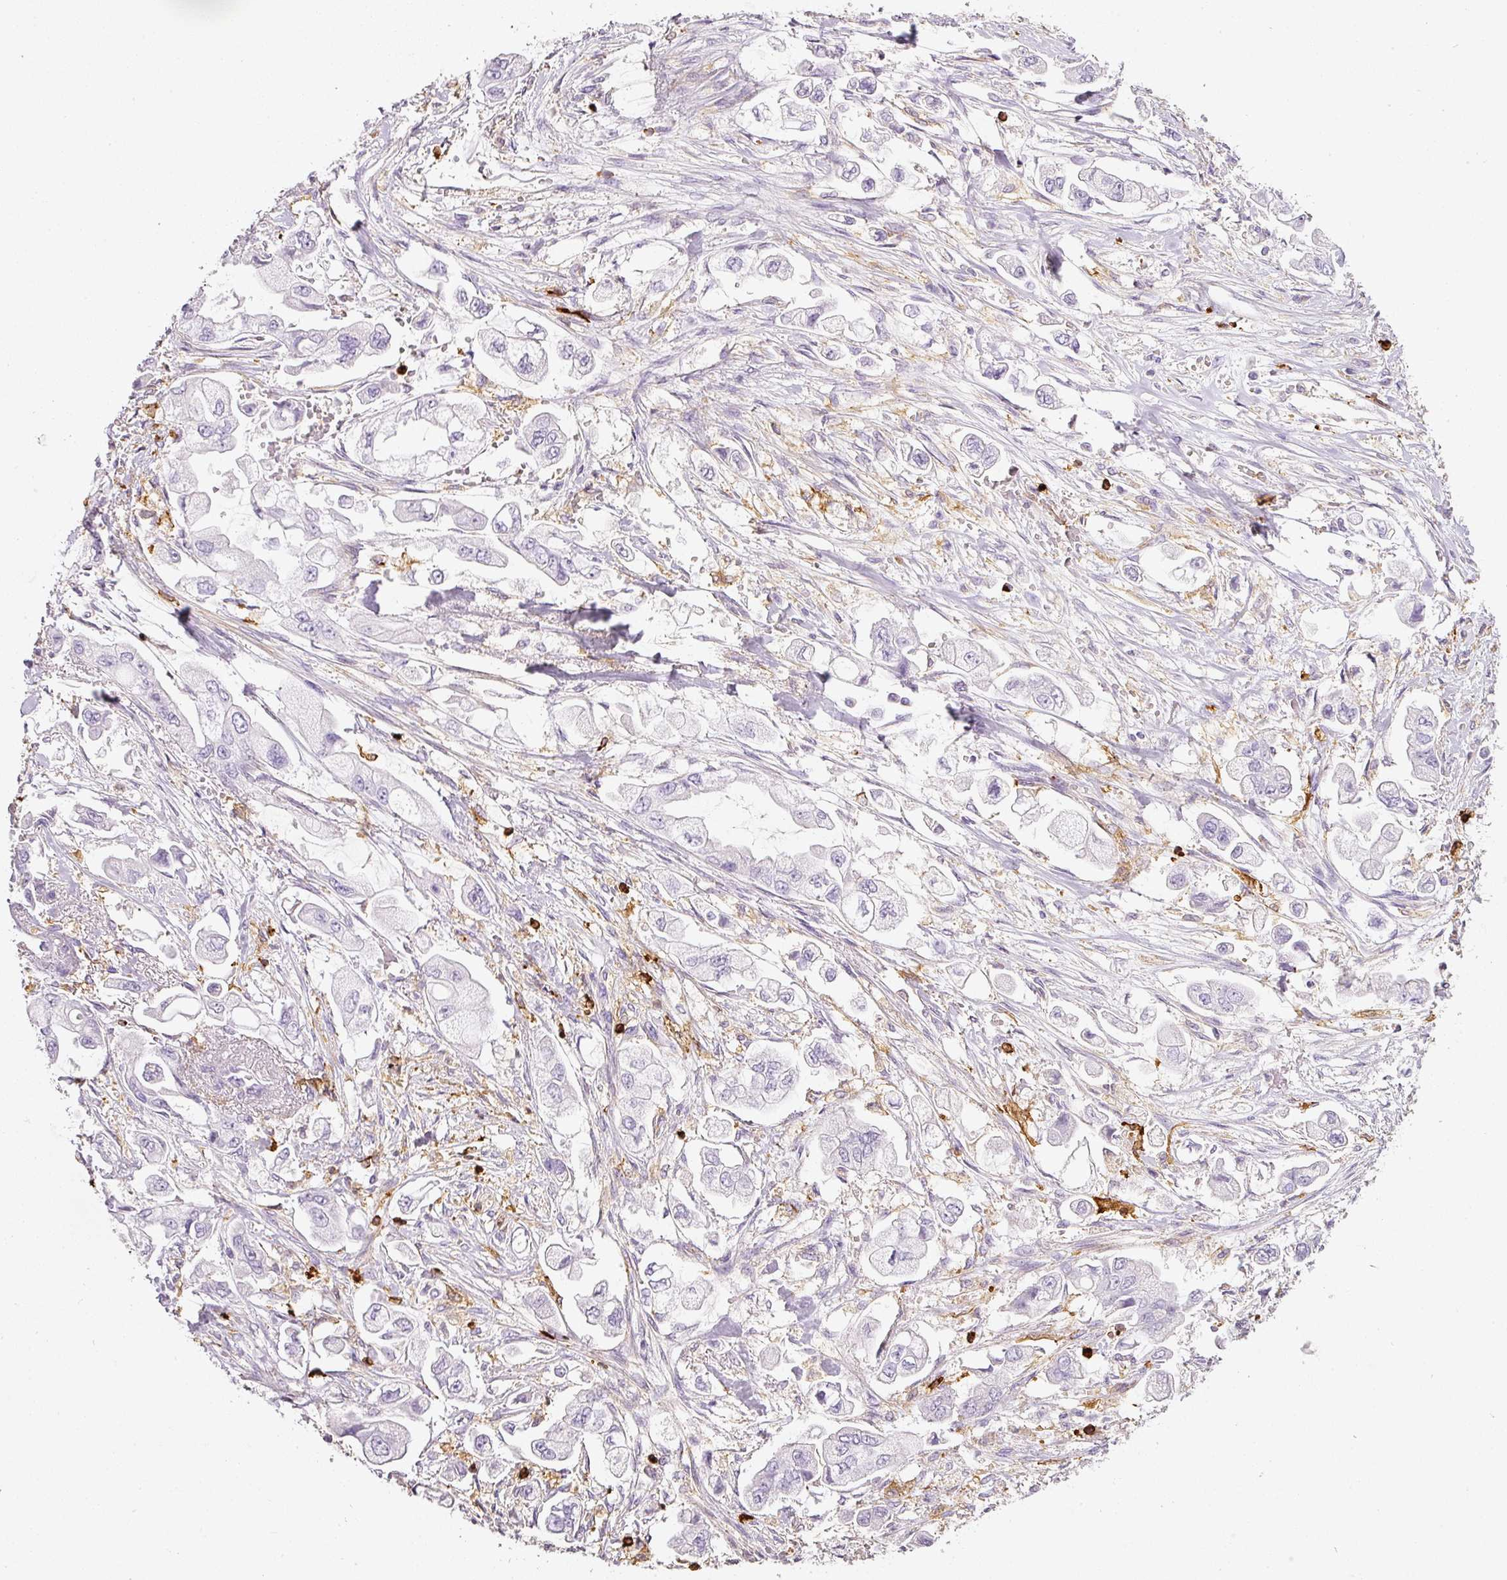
{"staining": {"intensity": "negative", "quantity": "none", "location": "none"}, "tissue": "stomach cancer", "cell_type": "Tumor cells", "image_type": "cancer", "snomed": [{"axis": "morphology", "description": "Adenocarcinoma, NOS"}, {"axis": "topography", "description": "Stomach"}], "caption": "There is no significant staining in tumor cells of stomach cancer (adenocarcinoma).", "gene": "EVL", "patient": {"sex": "male", "age": 62}}